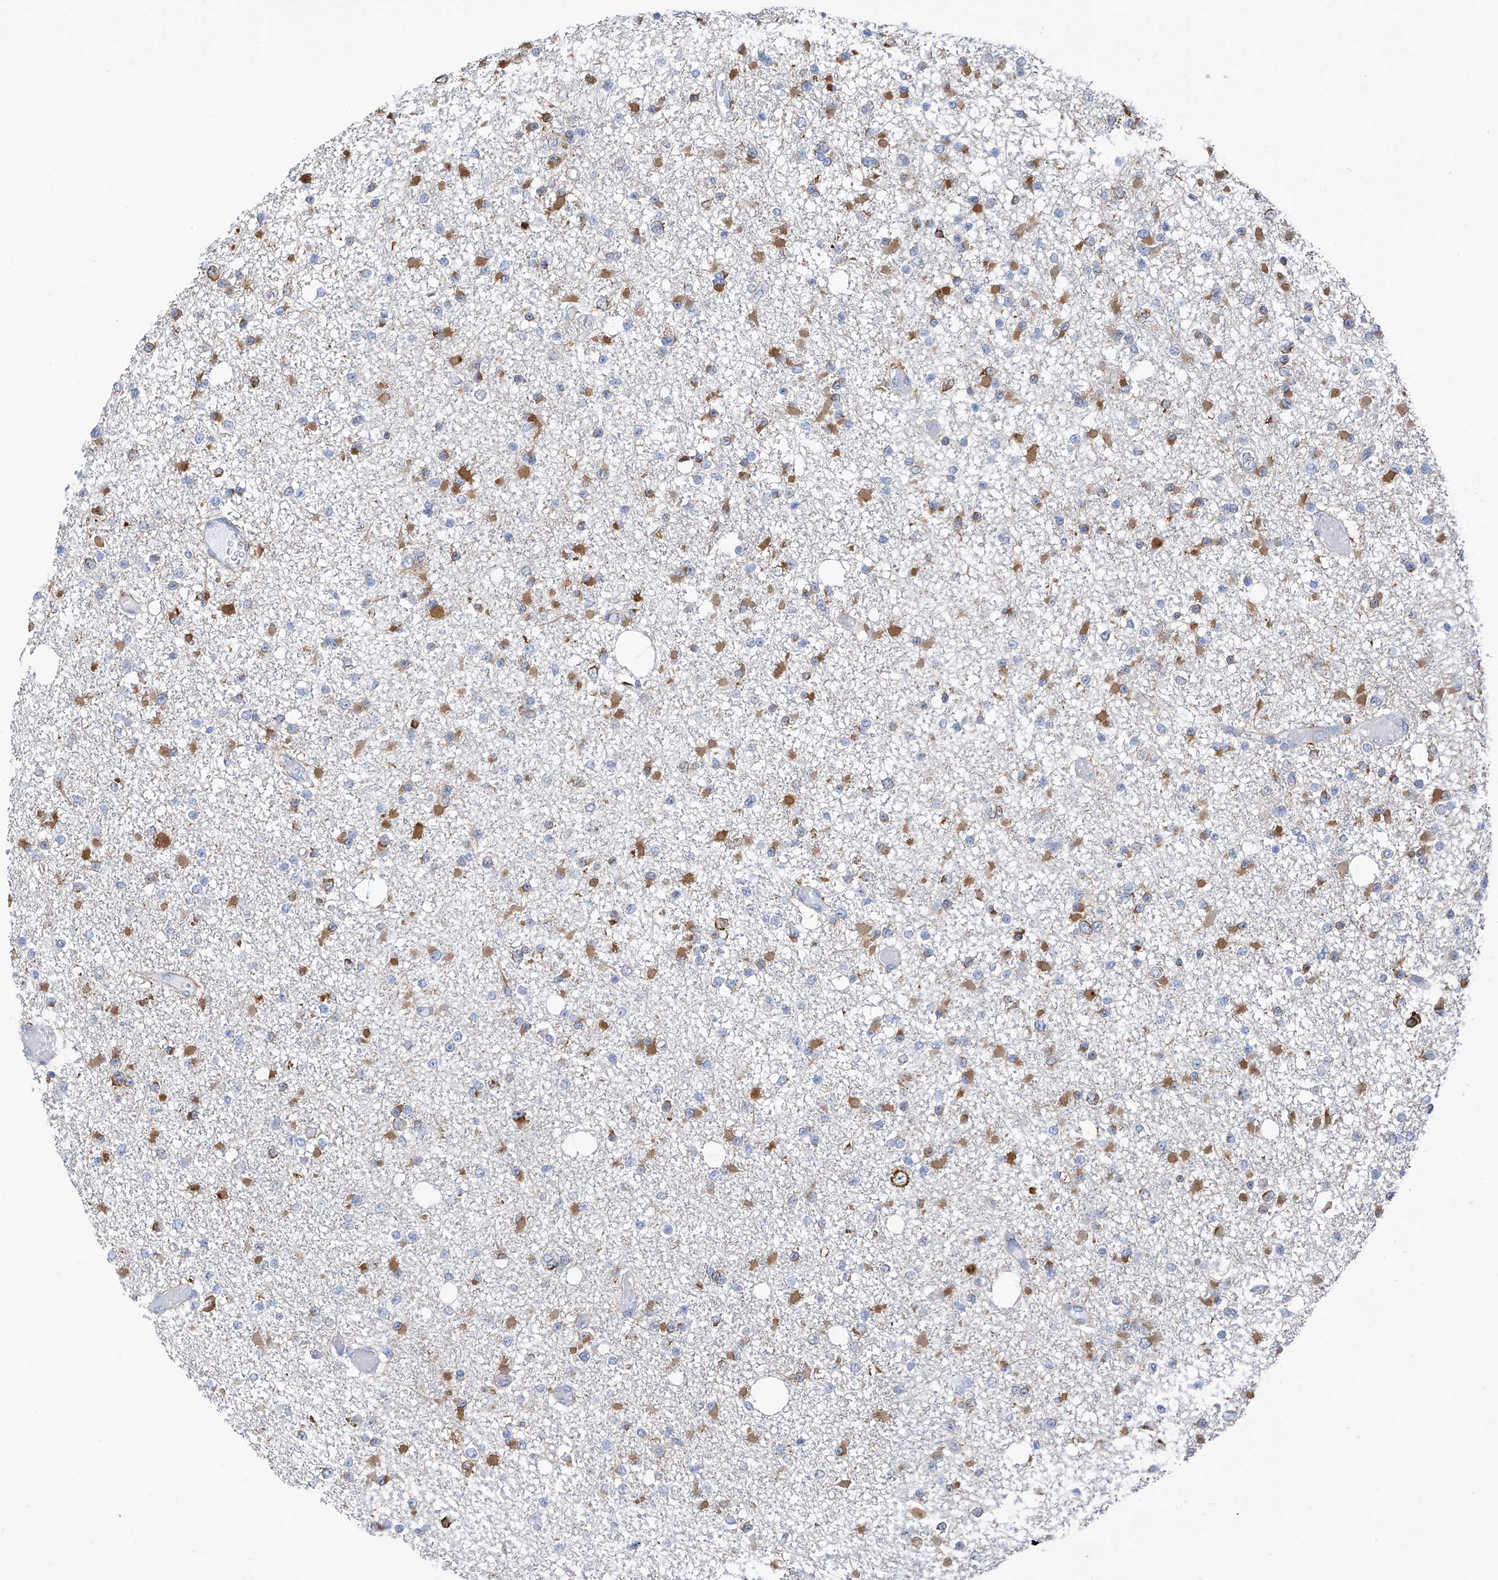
{"staining": {"intensity": "moderate", "quantity": "<25%", "location": "cytoplasmic/membranous"}, "tissue": "glioma", "cell_type": "Tumor cells", "image_type": "cancer", "snomed": [{"axis": "morphology", "description": "Glioma, malignant, Low grade"}, {"axis": "topography", "description": "Brain"}], "caption": "Malignant glioma (low-grade) stained for a protein (brown) shows moderate cytoplasmic/membranous positive positivity in about <25% of tumor cells.", "gene": "RCN2", "patient": {"sex": "female", "age": 22}}